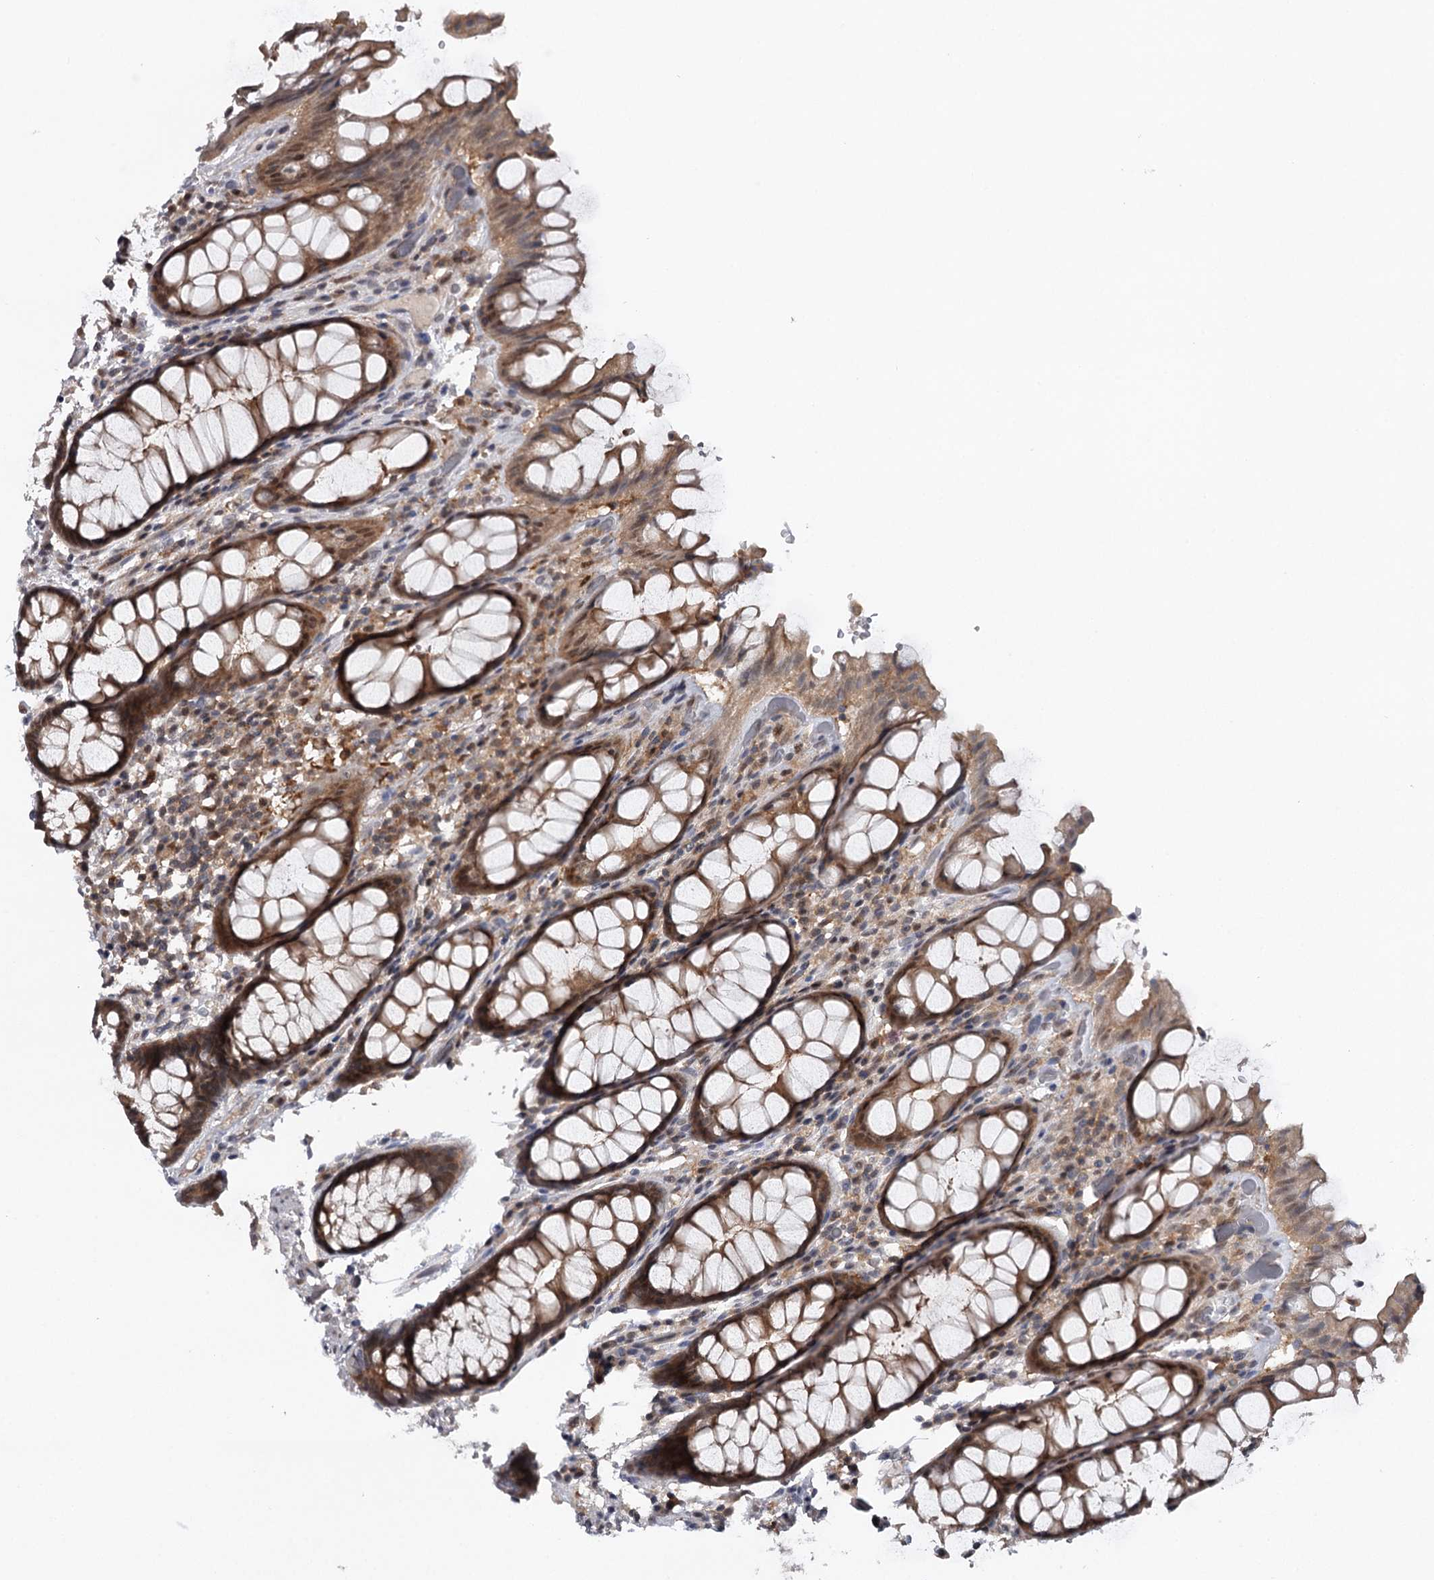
{"staining": {"intensity": "moderate", "quantity": ">75%", "location": "cytoplasmic/membranous,nuclear"}, "tissue": "rectum", "cell_type": "Glandular cells", "image_type": "normal", "snomed": [{"axis": "morphology", "description": "Normal tissue, NOS"}, {"axis": "topography", "description": "Rectum"}], "caption": "Immunohistochemistry (IHC) histopathology image of unremarkable rectum: human rectum stained using IHC displays medium levels of moderate protein expression localized specifically in the cytoplasmic/membranous,nuclear of glandular cells, appearing as a cytoplasmic/membranous,nuclear brown color.", "gene": "GTSF1", "patient": {"sex": "male", "age": 64}}